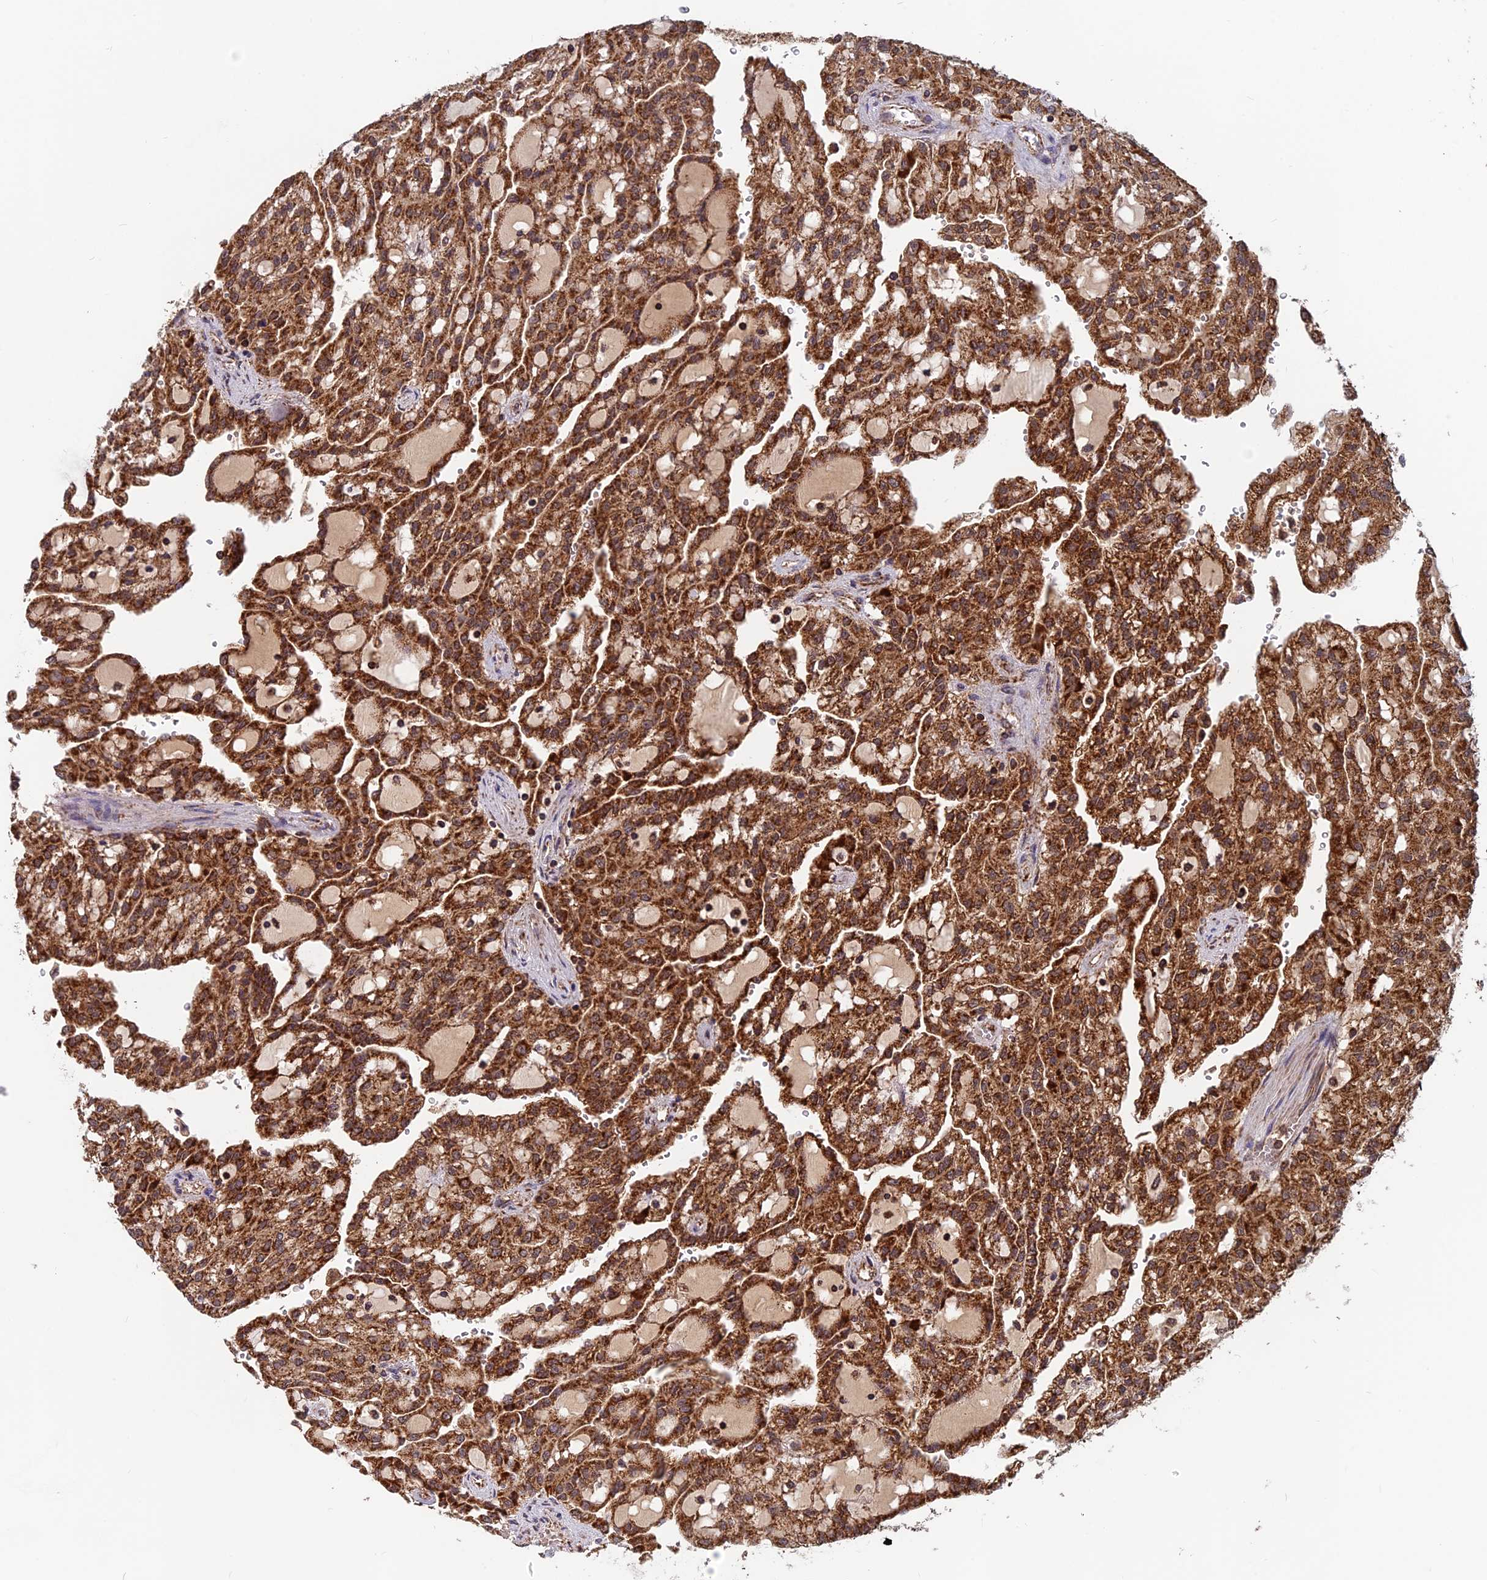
{"staining": {"intensity": "strong", "quantity": ">75%", "location": "cytoplasmic/membranous"}, "tissue": "renal cancer", "cell_type": "Tumor cells", "image_type": "cancer", "snomed": [{"axis": "morphology", "description": "Adenocarcinoma, NOS"}, {"axis": "topography", "description": "Kidney"}], "caption": "Human adenocarcinoma (renal) stained with a protein marker demonstrates strong staining in tumor cells.", "gene": "CCDC15", "patient": {"sex": "male", "age": 63}}